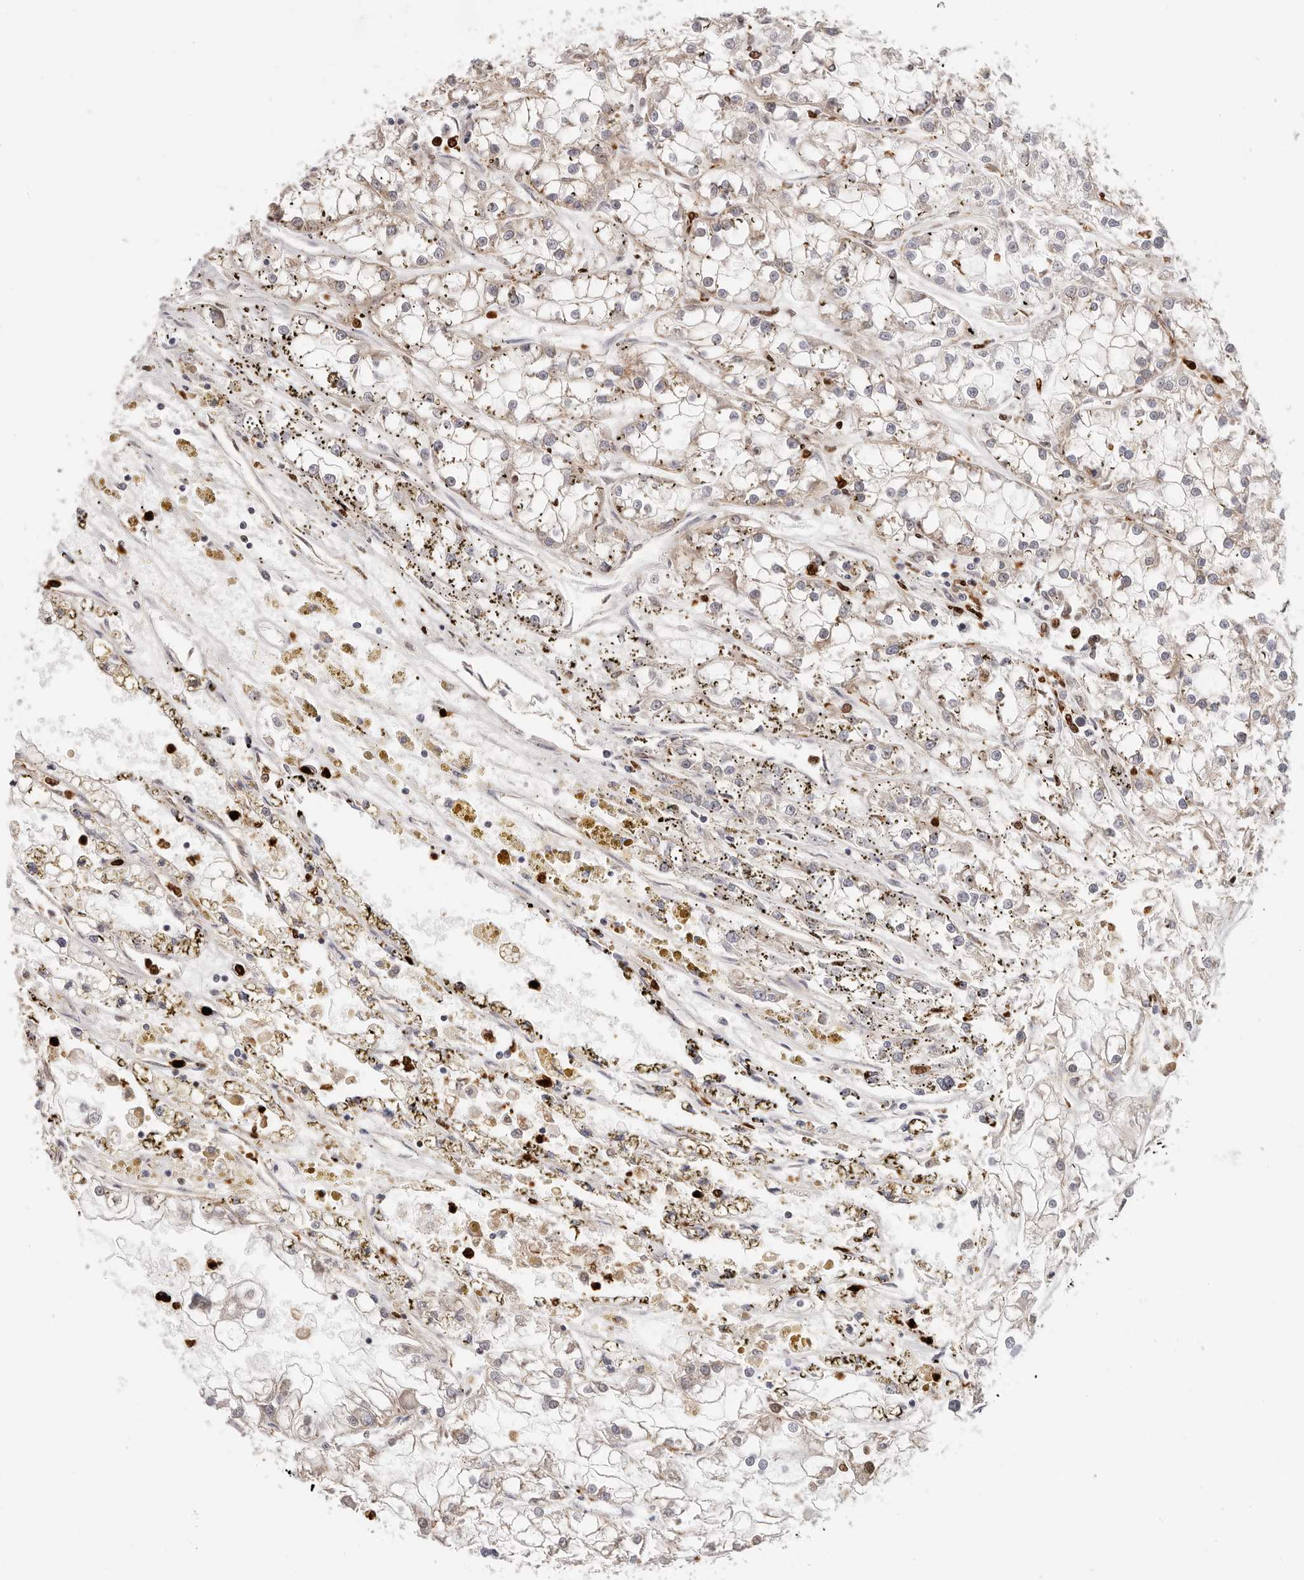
{"staining": {"intensity": "weak", "quantity": "25%-75%", "location": "cytoplasmic/membranous"}, "tissue": "renal cancer", "cell_type": "Tumor cells", "image_type": "cancer", "snomed": [{"axis": "morphology", "description": "Adenocarcinoma, NOS"}, {"axis": "topography", "description": "Kidney"}], "caption": "High-power microscopy captured an immunohistochemistry histopathology image of renal cancer (adenocarcinoma), revealing weak cytoplasmic/membranous positivity in approximately 25%-75% of tumor cells.", "gene": "AFDN", "patient": {"sex": "female", "age": 52}}